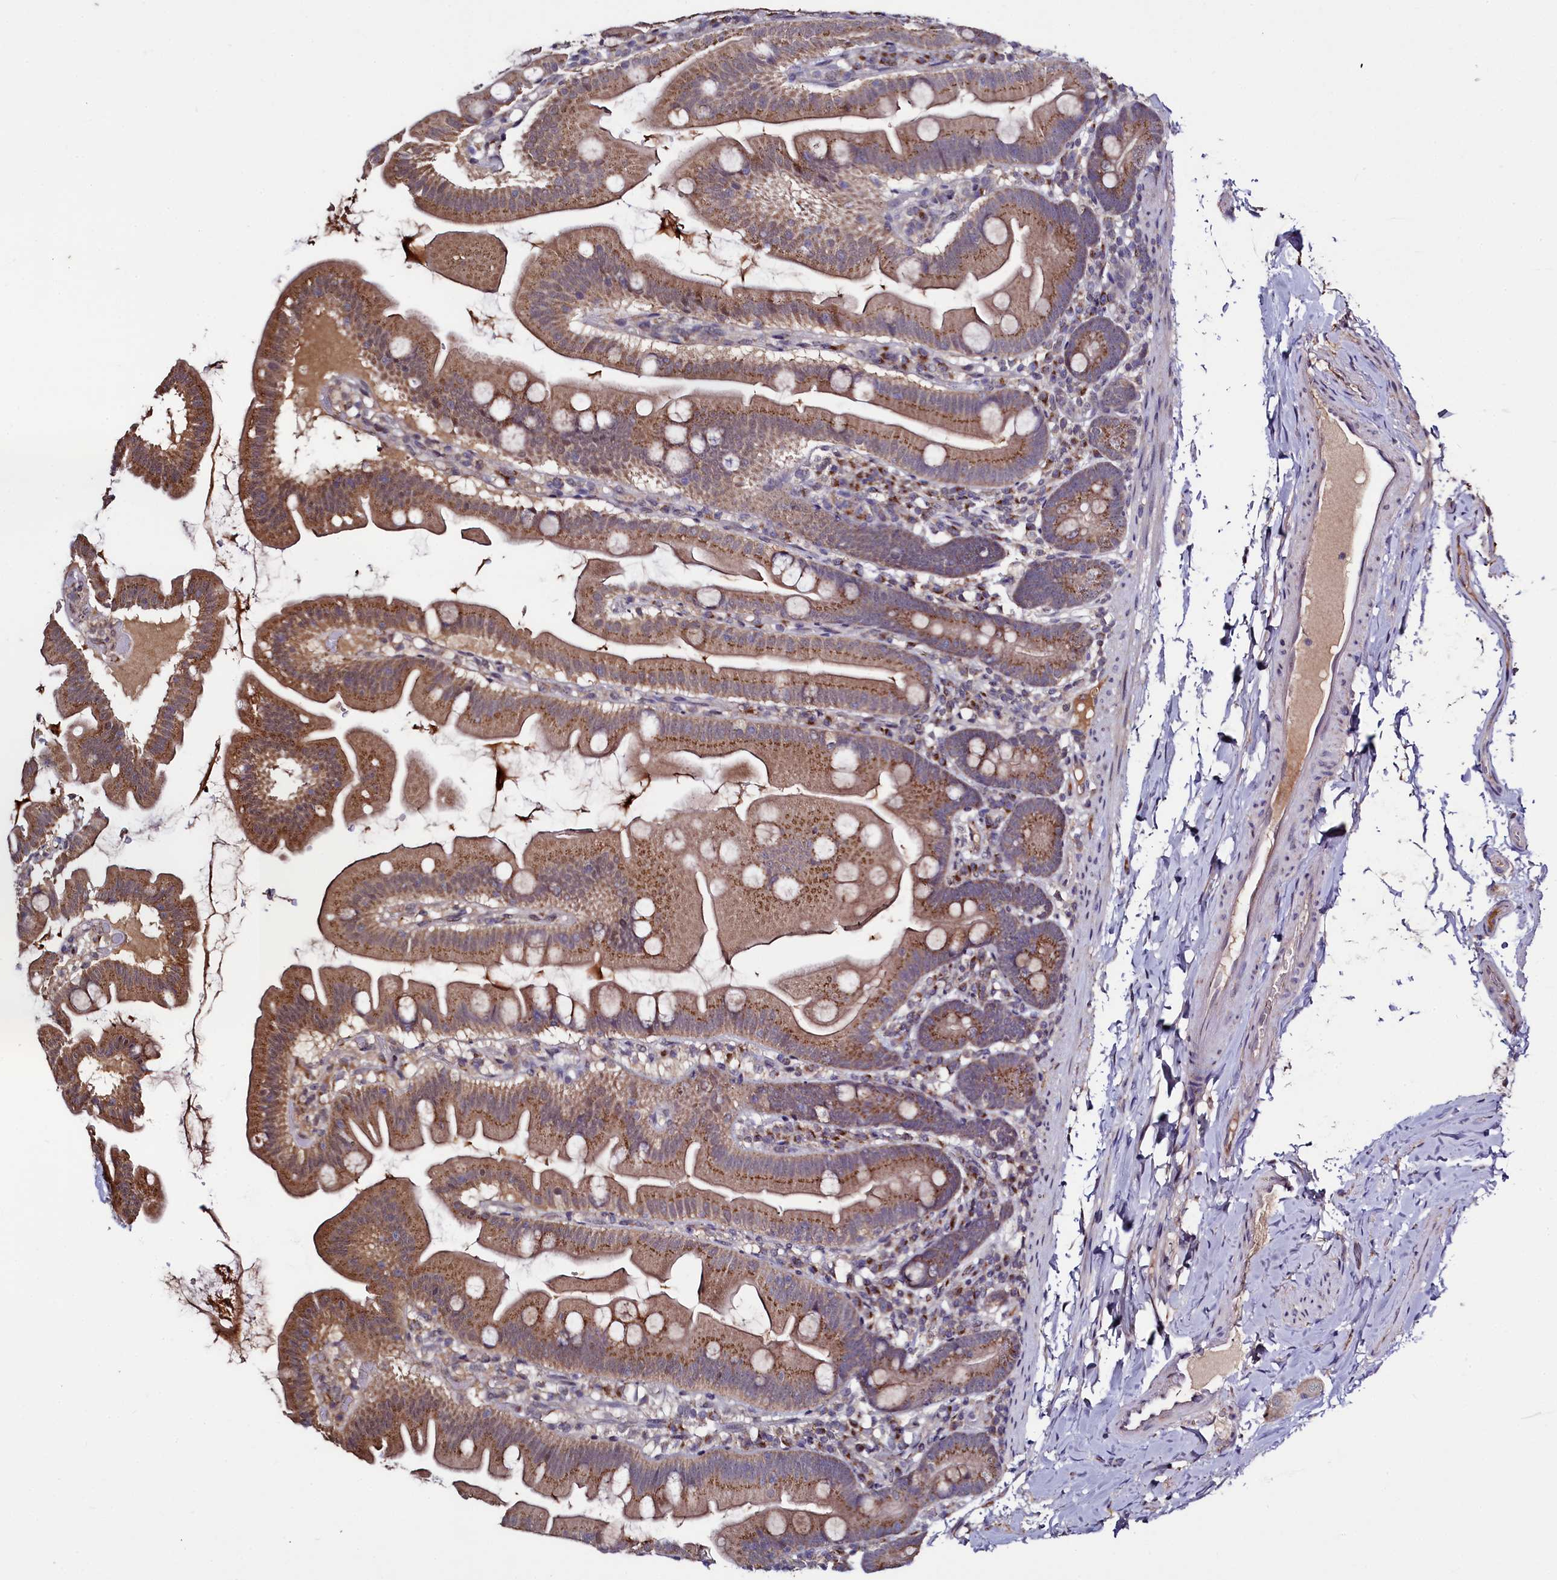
{"staining": {"intensity": "moderate", "quantity": ">75%", "location": "cytoplasmic/membranous"}, "tissue": "small intestine", "cell_type": "Glandular cells", "image_type": "normal", "snomed": [{"axis": "morphology", "description": "Normal tissue, NOS"}, {"axis": "topography", "description": "Small intestine"}], "caption": "The histopathology image demonstrates a brown stain indicating the presence of a protein in the cytoplasmic/membranous of glandular cells in small intestine.", "gene": "SEC24C", "patient": {"sex": "female", "age": 68}}